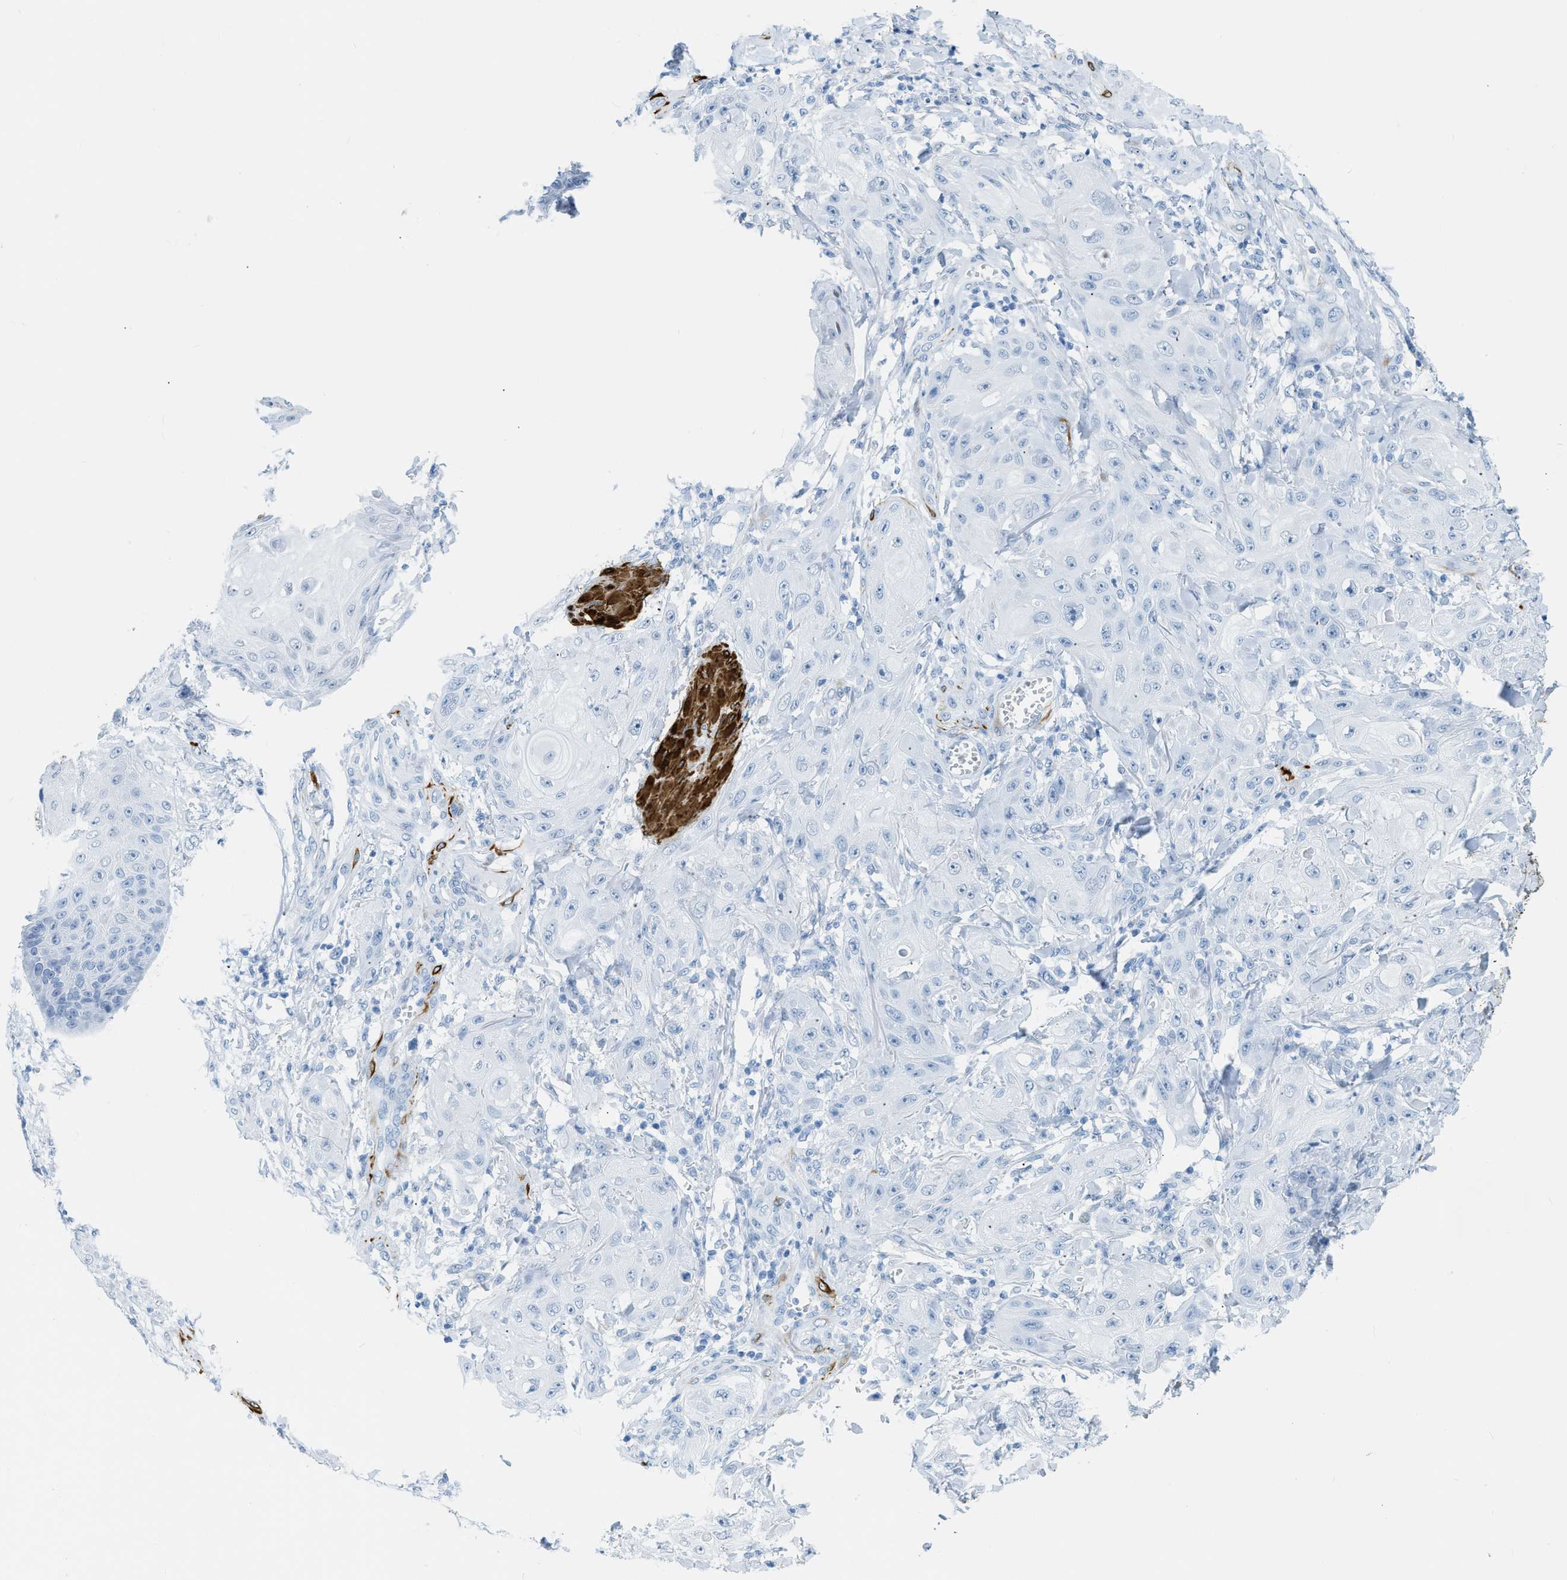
{"staining": {"intensity": "negative", "quantity": "none", "location": "none"}, "tissue": "skin cancer", "cell_type": "Tumor cells", "image_type": "cancer", "snomed": [{"axis": "morphology", "description": "Squamous cell carcinoma, NOS"}, {"axis": "topography", "description": "Skin"}], "caption": "Tumor cells are negative for brown protein staining in squamous cell carcinoma (skin).", "gene": "DES", "patient": {"sex": "male", "age": 74}}